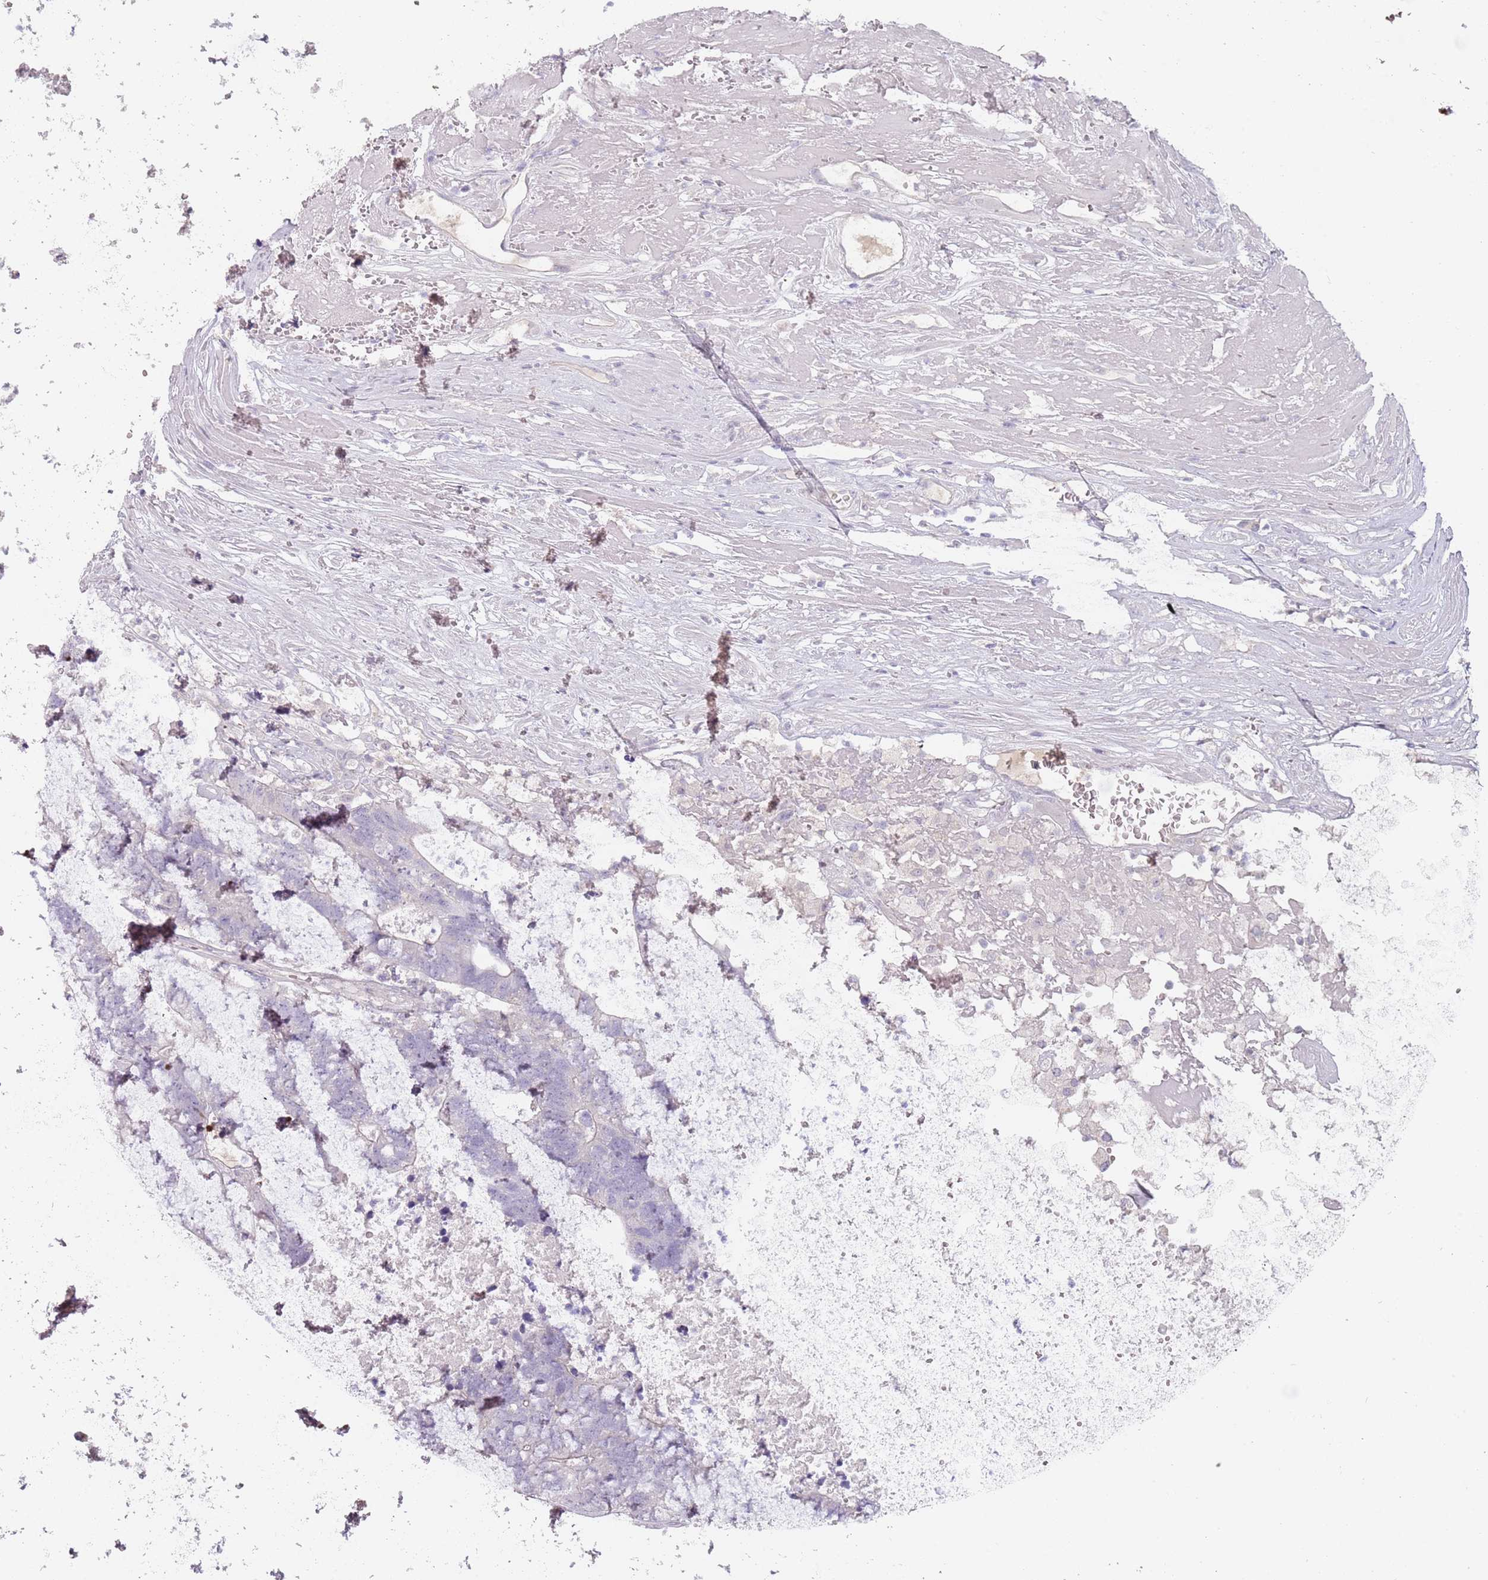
{"staining": {"intensity": "negative", "quantity": "none", "location": "none"}, "tissue": "colorectal cancer", "cell_type": "Tumor cells", "image_type": "cancer", "snomed": [{"axis": "morphology", "description": "Adenocarcinoma, NOS"}, {"axis": "topography", "description": "Colon"}], "caption": "A photomicrograph of human adenocarcinoma (colorectal) is negative for staining in tumor cells.", "gene": "DDX4", "patient": {"sex": "female", "age": 48}}